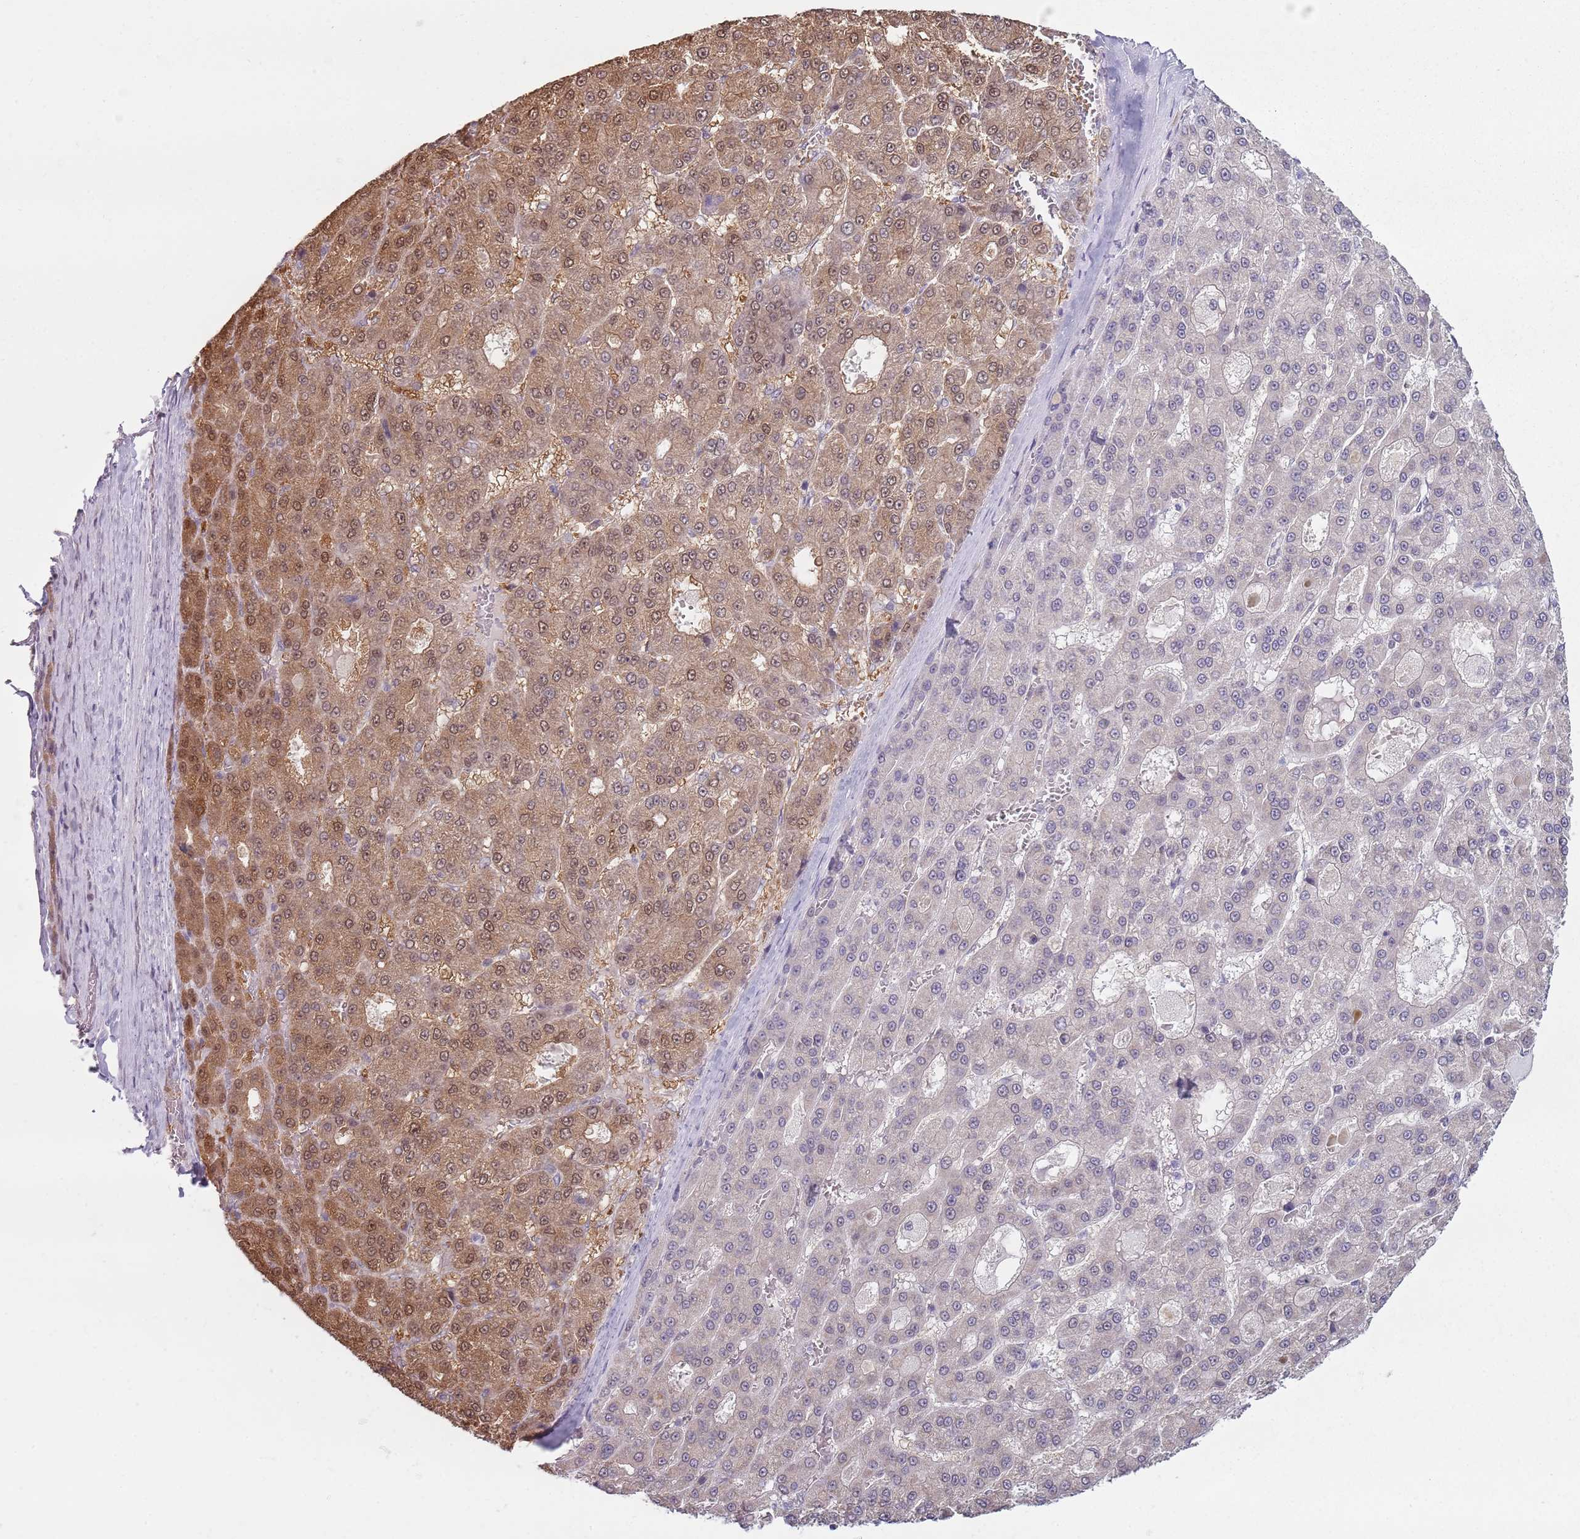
{"staining": {"intensity": "negative", "quantity": "none", "location": "none"}, "tissue": "liver cancer", "cell_type": "Tumor cells", "image_type": "cancer", "snomed": [{"axis": "morphology", "description": "Carcinoma, Hepatocellular, NOS"}, {"axis": "topography", "description": "Liver"}], "caption": "This micrograph is of liver cancer (hepatocellular carcinoma) stained with IHC to label a protein in brown with the nuclei are counter-stained blue. There is no positivity in tumor cells. (IHC, brightfield microscopy, high magnification).", "gene": "SMARCAL1", "patient": {"sex": "male", "age": 70}}